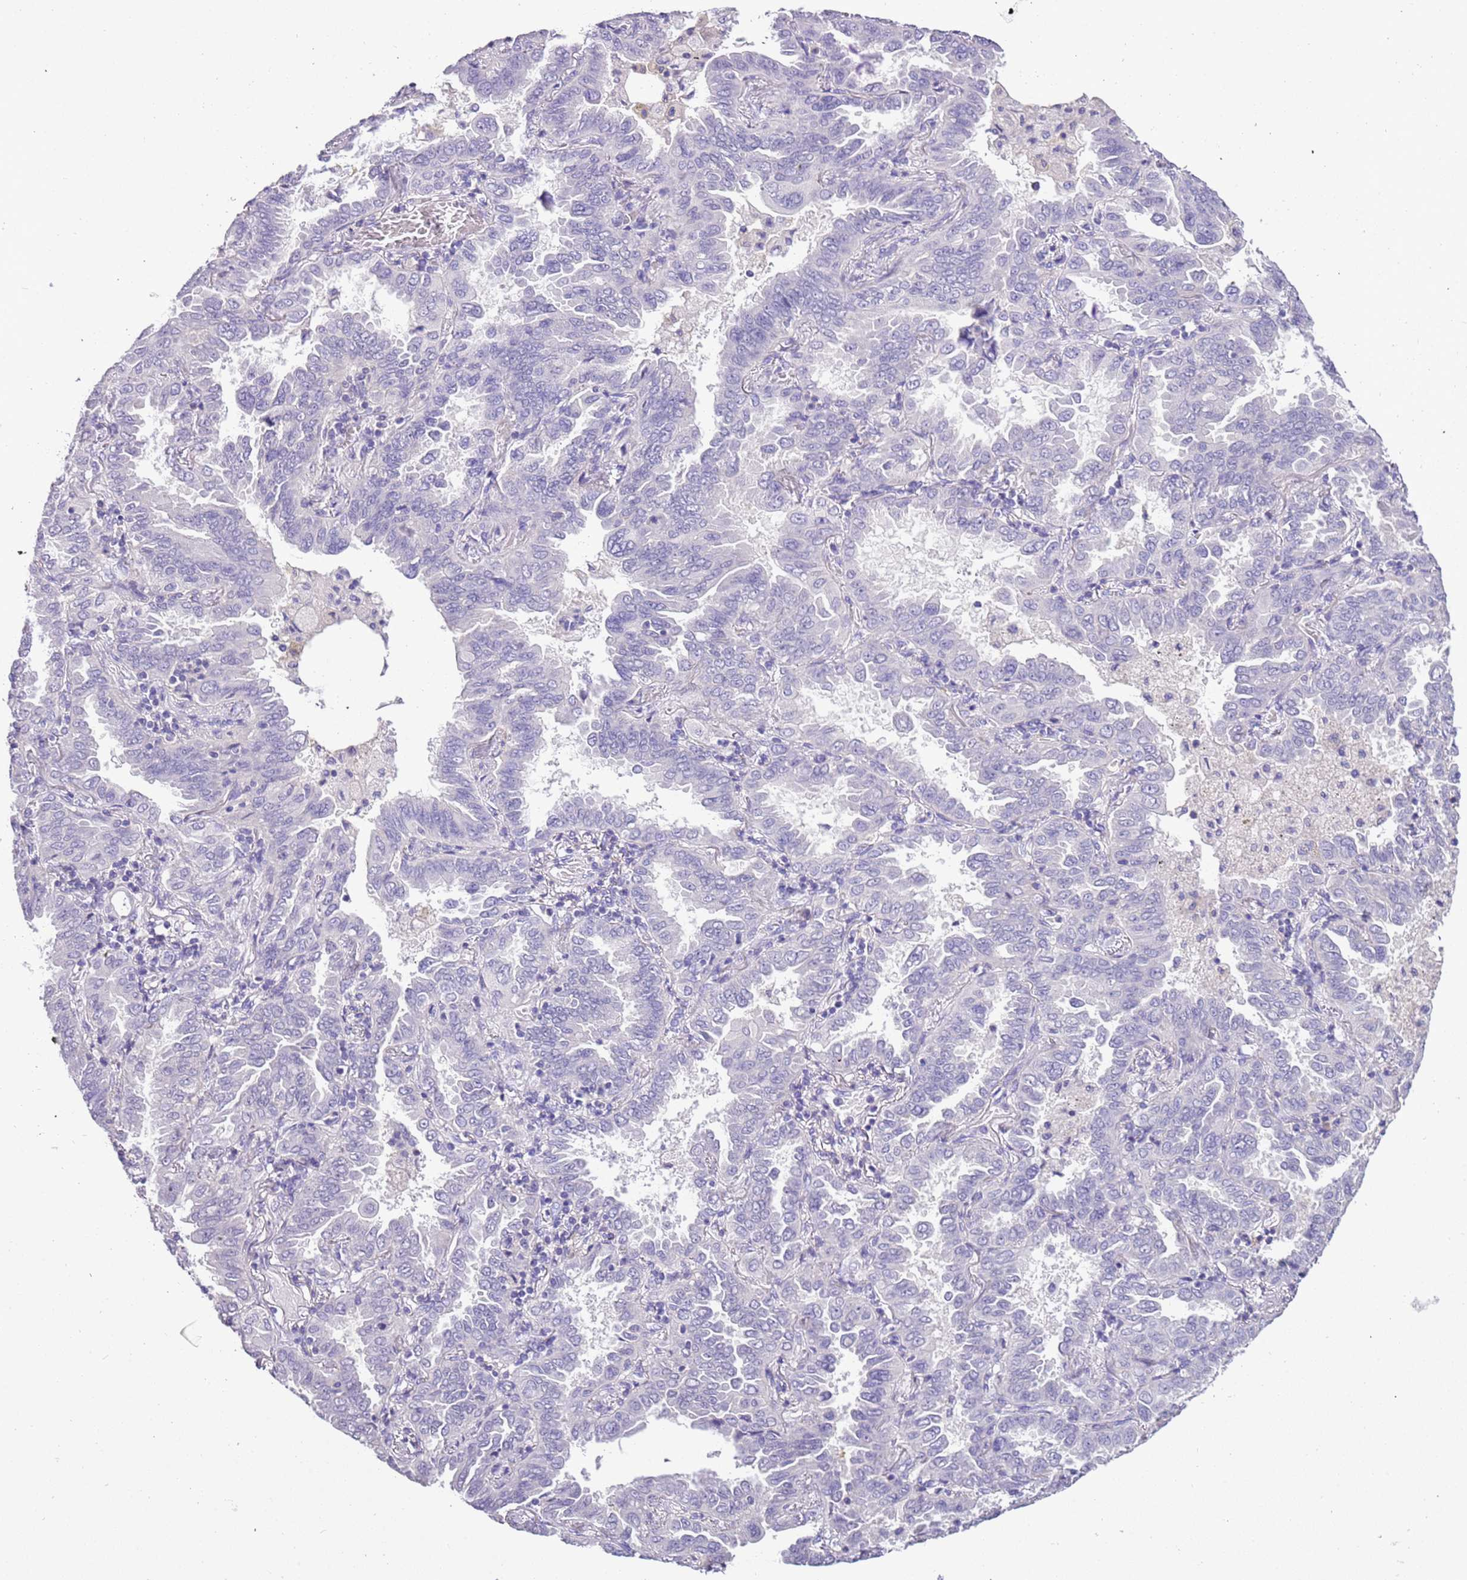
{"staining": {"intensity": "negative", "quantity": "none", "location": "none"}, "tissue": "lung cancer", "cell_type": "Tumor cells", "image_type": "cancer", "snomed": [{"axis": "morphology", "description": "Adenocarcinoma, NOS"}, {"axis": "topography", "description": "Lung"}], "caption": "The immunohistochemistry (IHC) image has no significant positivity in tumor cells of lung cancer tissue.", "gene": "PCGF2", "patient": {"sex": "male", "age": 64}}